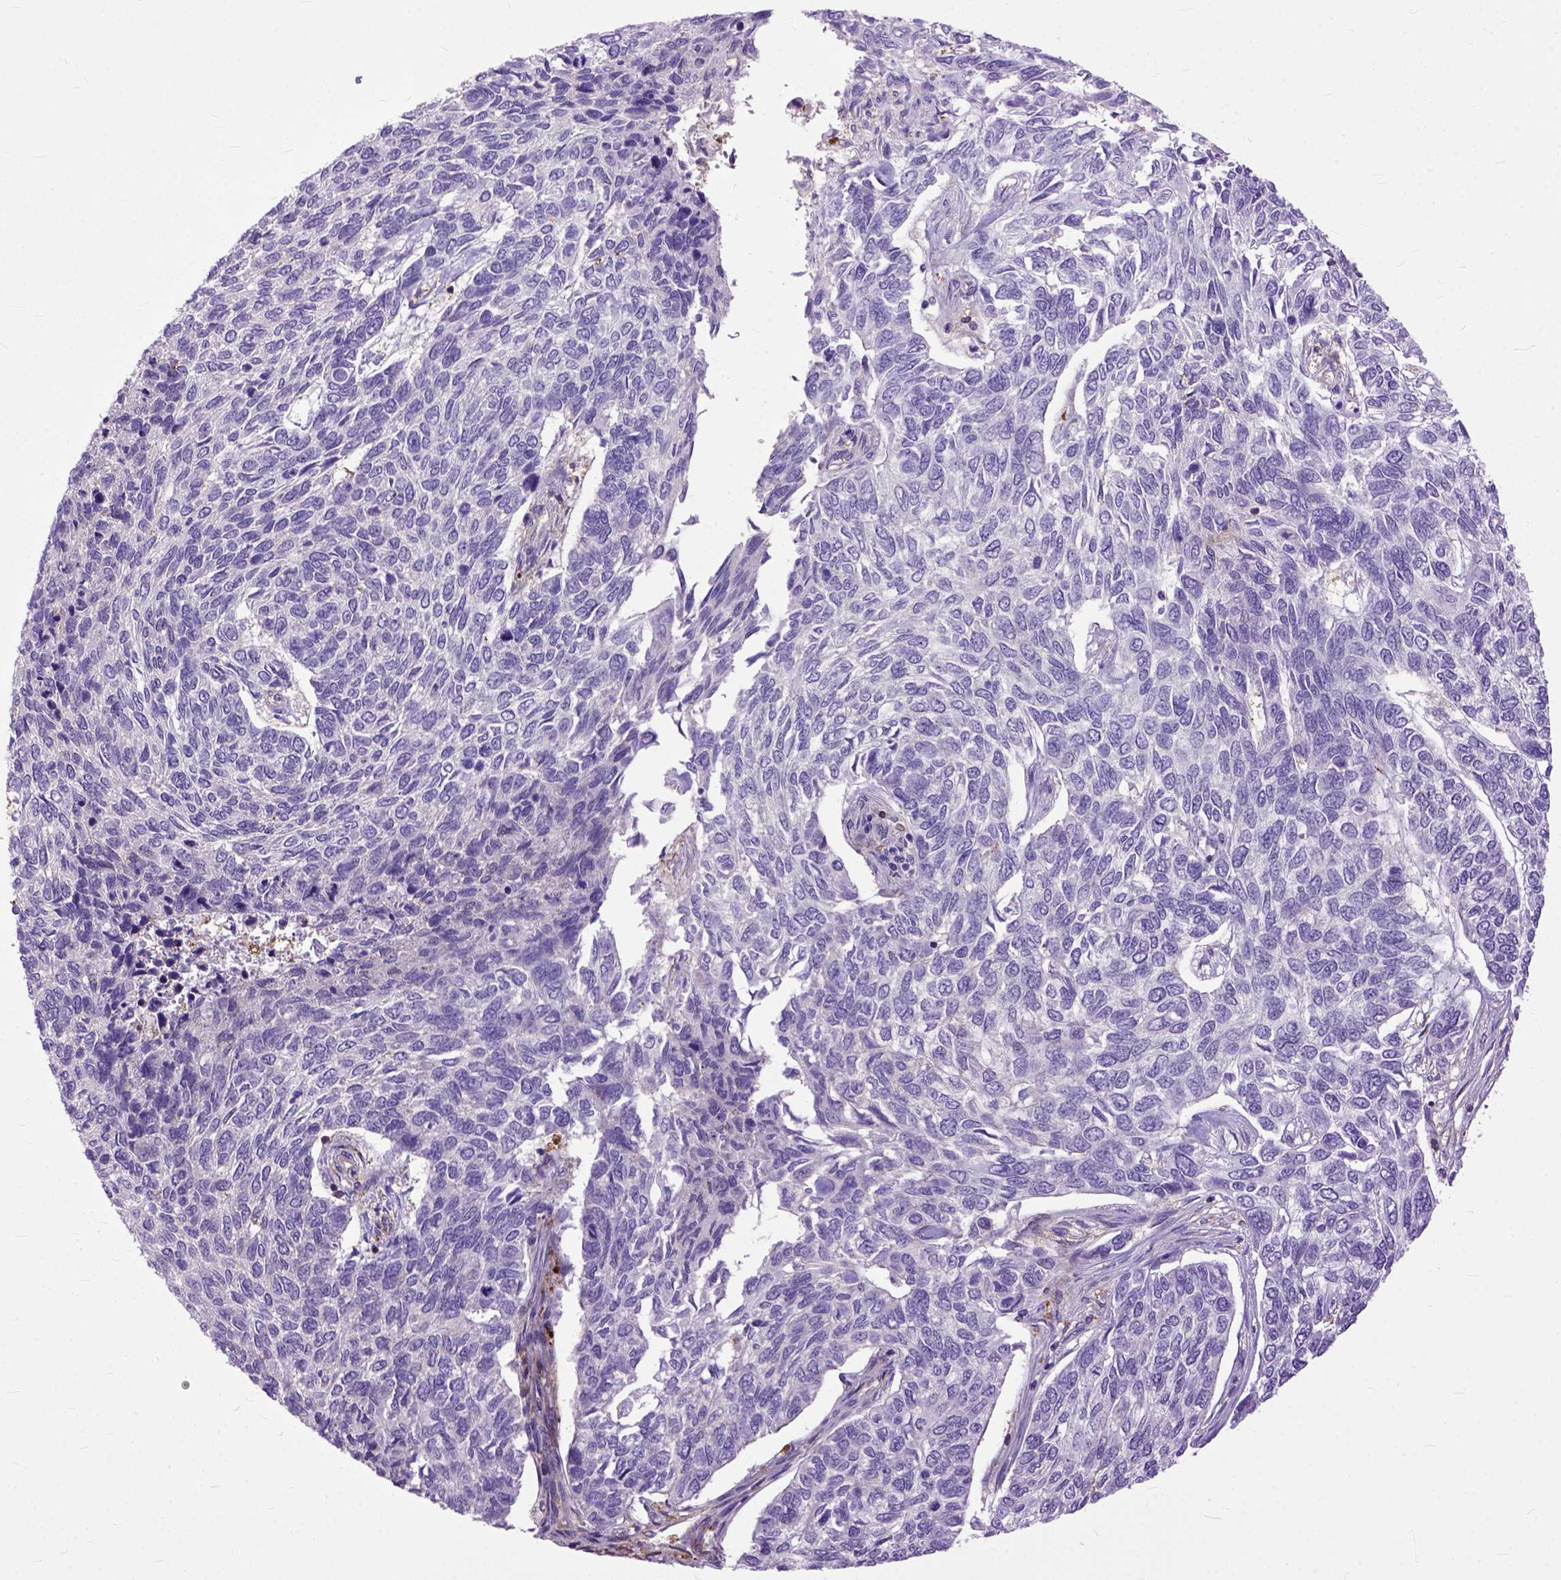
{"staining": {"intensity": "negative", "quantity": "none", "location": "none"}, "tissue": "skin cancer", "cell_type": "Tumor cells", "image_type": "cancer", "snomed": [{"axis": "morphology", "description": "Basal cell carcinoma"}, {"axis": "topography", "description": "Skin"}], "caption": "IHC photomicrograph of human basal cell carcinoma (skin) stained for a protein (brown), which demonstrates no expression in tumor cells. (Brightfield microscopy of DAB (3,3'-diaminobenzidine) immunohistochemistry at high magnification).", "gene": "NAMPT", "patient": {"sex": "female", "age": 65}}